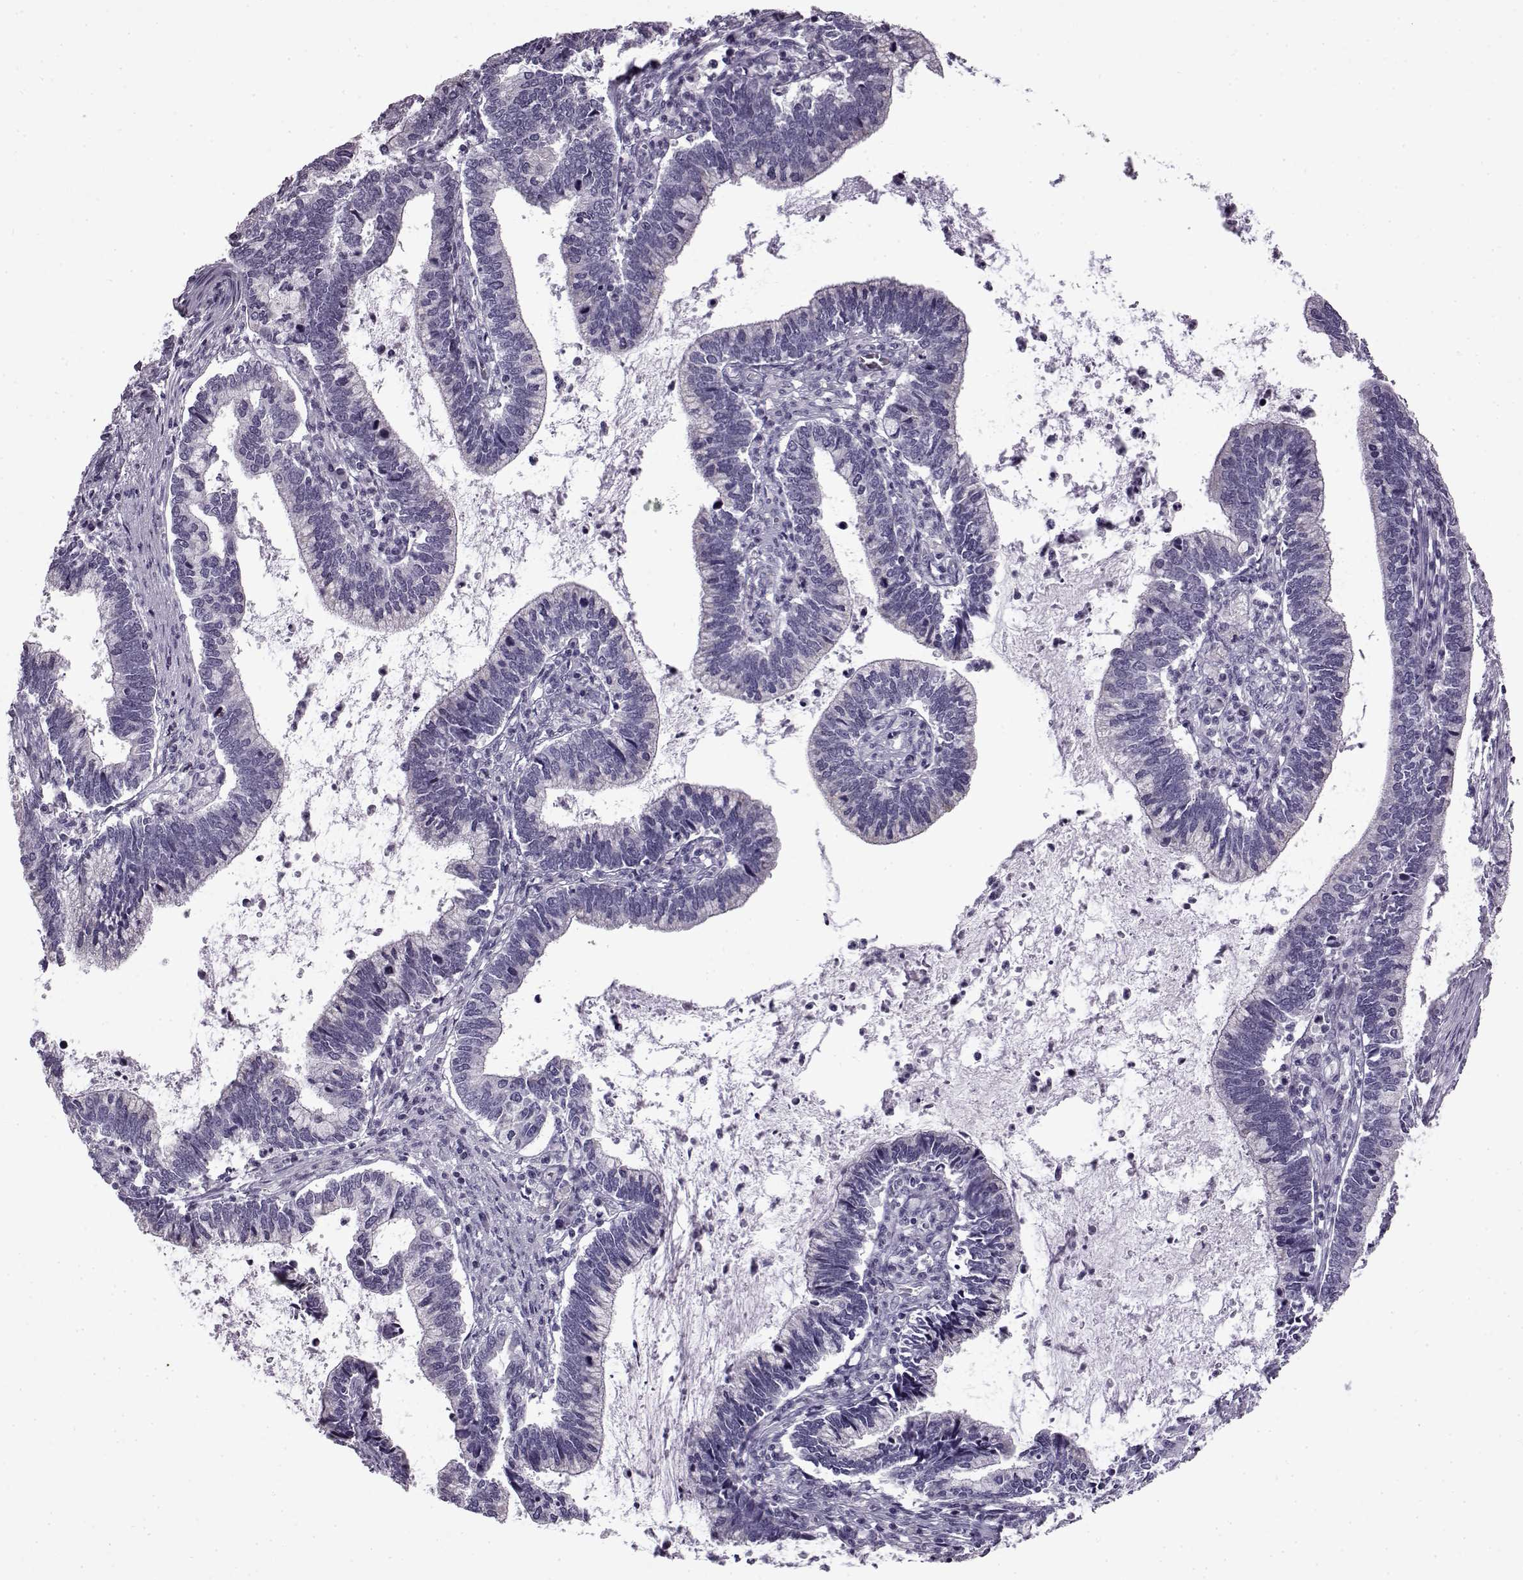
{"staining": {"intensity": "negative", "quantity": "none", "location": "none"}, "tissue": "cervical cancer", "cell_type": "Tumor cells", "image_type": "cancer", "snomed": [{"axis": "morphology", "description": "Adenocarcinoma, NOS"}, {"axis": "topography", "description": "Cervix"}], "caption": "This is a histopathology image of immunohistochemistry (IHC) staining of cervical adenocarcinoma, which shows no staining in tumor cells.", "gene": "SLC28A2", "patient": {"sex": "female", "age": 42}}